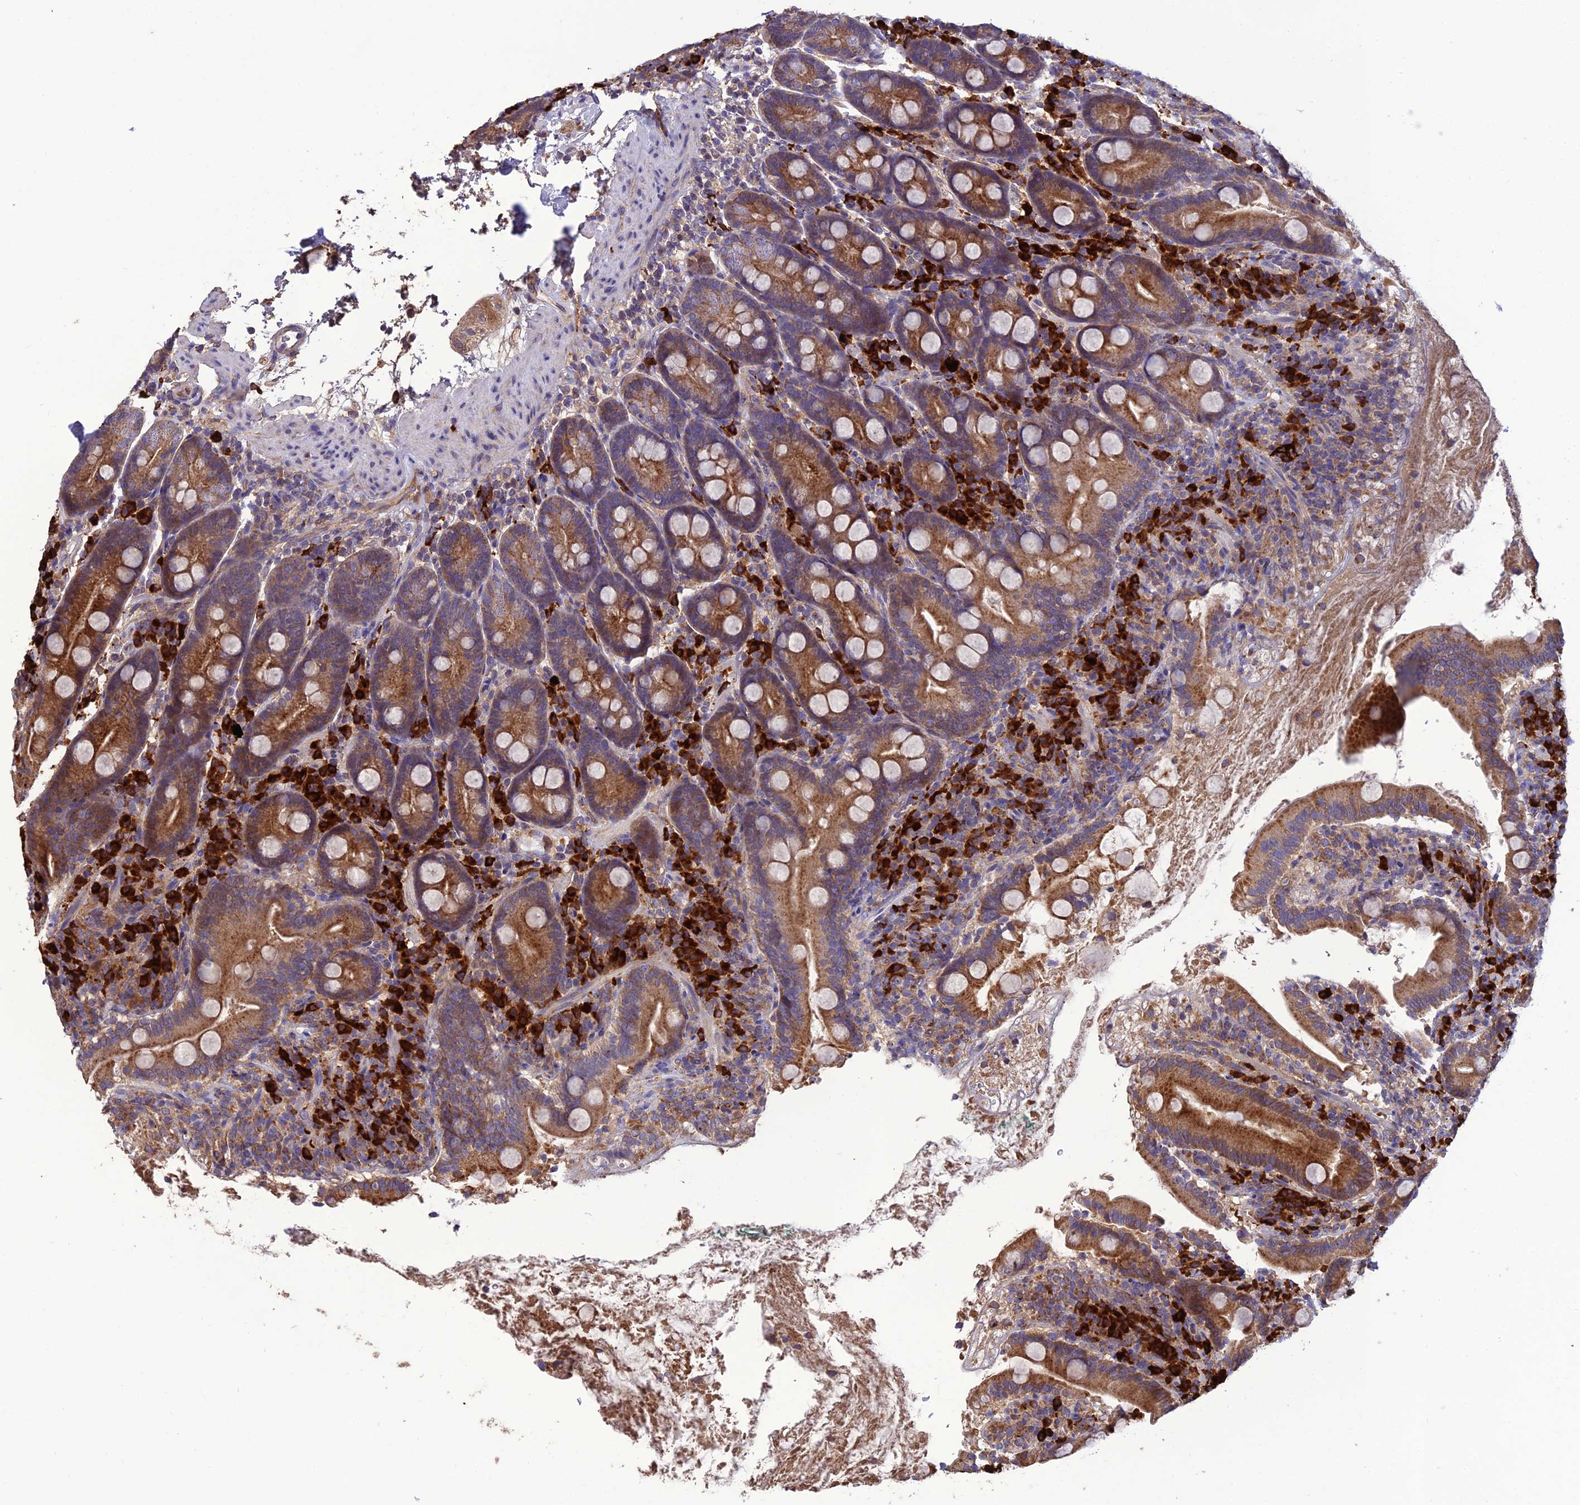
{"staining": {"intensity": "moderate", "quantity": ">75%", "location": "cytoplasmic/membranous"}, "tissue": "duodenum", "cell_type": "Glandular cells", "image_type": "normal", "snomed": [{"axis": "morphology", "description": "Normal tissue, NOS"}, {"axis": "topography", "description": "Duodenum"}], "caption": "IHC histopathology image of normal duodenum: human duodenum stained using immunohistochemistry shows medium levels of moderate protein expression localized specifically in the cytoplasmic/membranous of glandular cells, appearing as a cytoplasmic/membranous brown color.", "gene": "MIOS", "patient": {"sex": "male", "age": 35}}